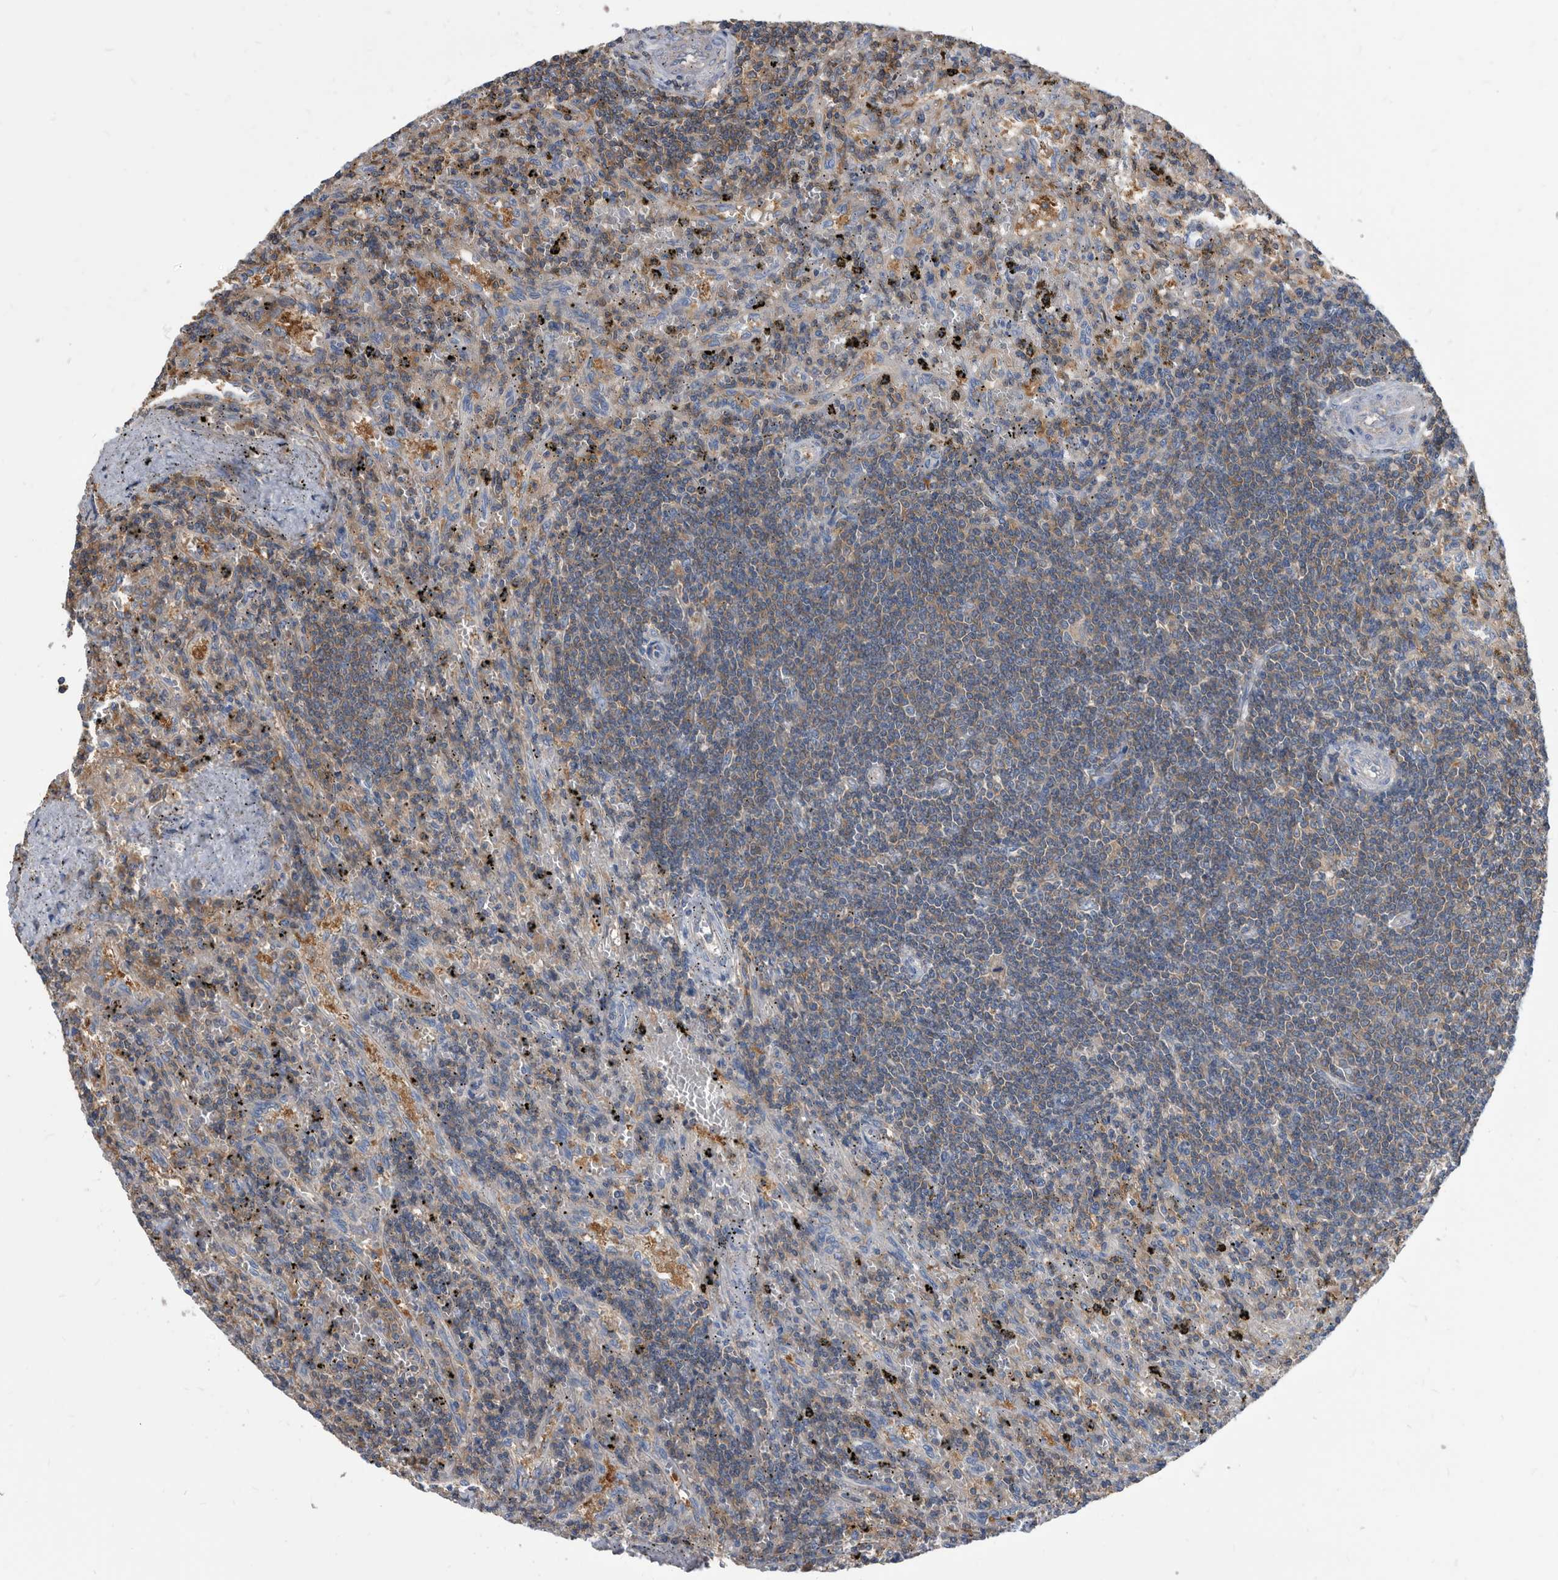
{"staining": {"intensity": "weak", "quantity": "25%-75%", "location": "cytoplasmic/membranous"}, "tissue": "lymphoma", "cell_type": "Tumor cells", "image_type": "cancer", "snomed": [{"axis": "morphology", "description": "Malignant lymphoma, non-Hodgkin's type, Low grade"}, {"axis": "topography", "description": "Spleen"}], "caption": "This image reveals lymphoma stained with immunohistochemistry (IHC) to label a protein in brown. The cytoplasmic/membranous of tumor cells show weak positivity for the protein. Nuclei are counter-stained blue.", "gene": "APEH", "patient": {"sex": "male", "age": 76}}